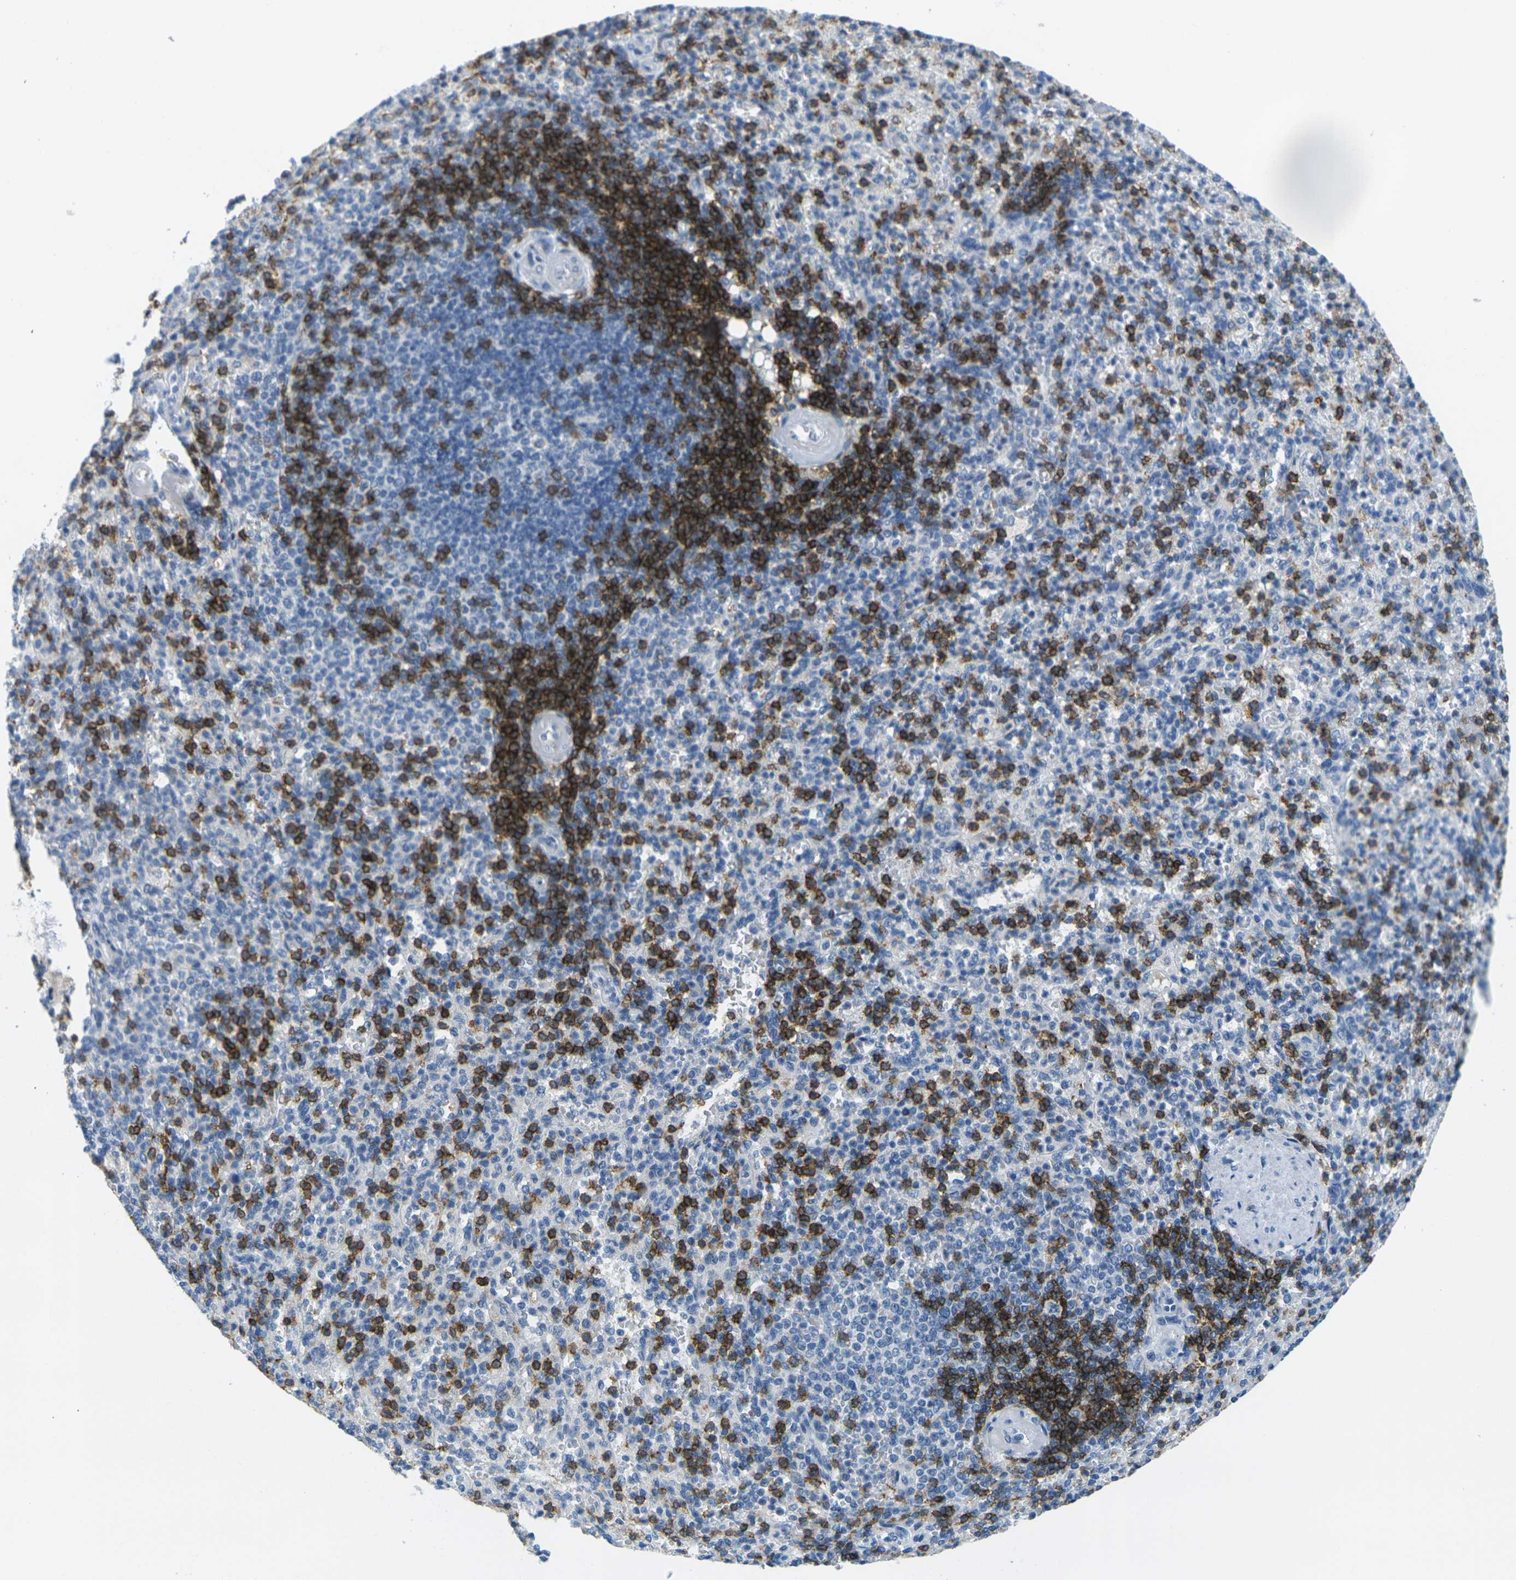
{"staining": {"intensity": "strong", "quantity": "25%-75%", "location": "cytoplasmic/membranous"}, "tissue": "spleen", "cell_type": "Cells in red pulp", "image_type": "normal", "snomed": [{"axis": "morphology", "description": "Normal tissue, NOS"}, {"axis": "topography", "description": "Spleen"}], "caption": "A histopathology image showing strong cytoplasmic/membranous positivity in about 25%-75% of cells in red pulp in normal spleen, as visualized by brown immunohistochemical staining.", "gene": "CD3D", "patient": {"sex": "female", "age": 74}}